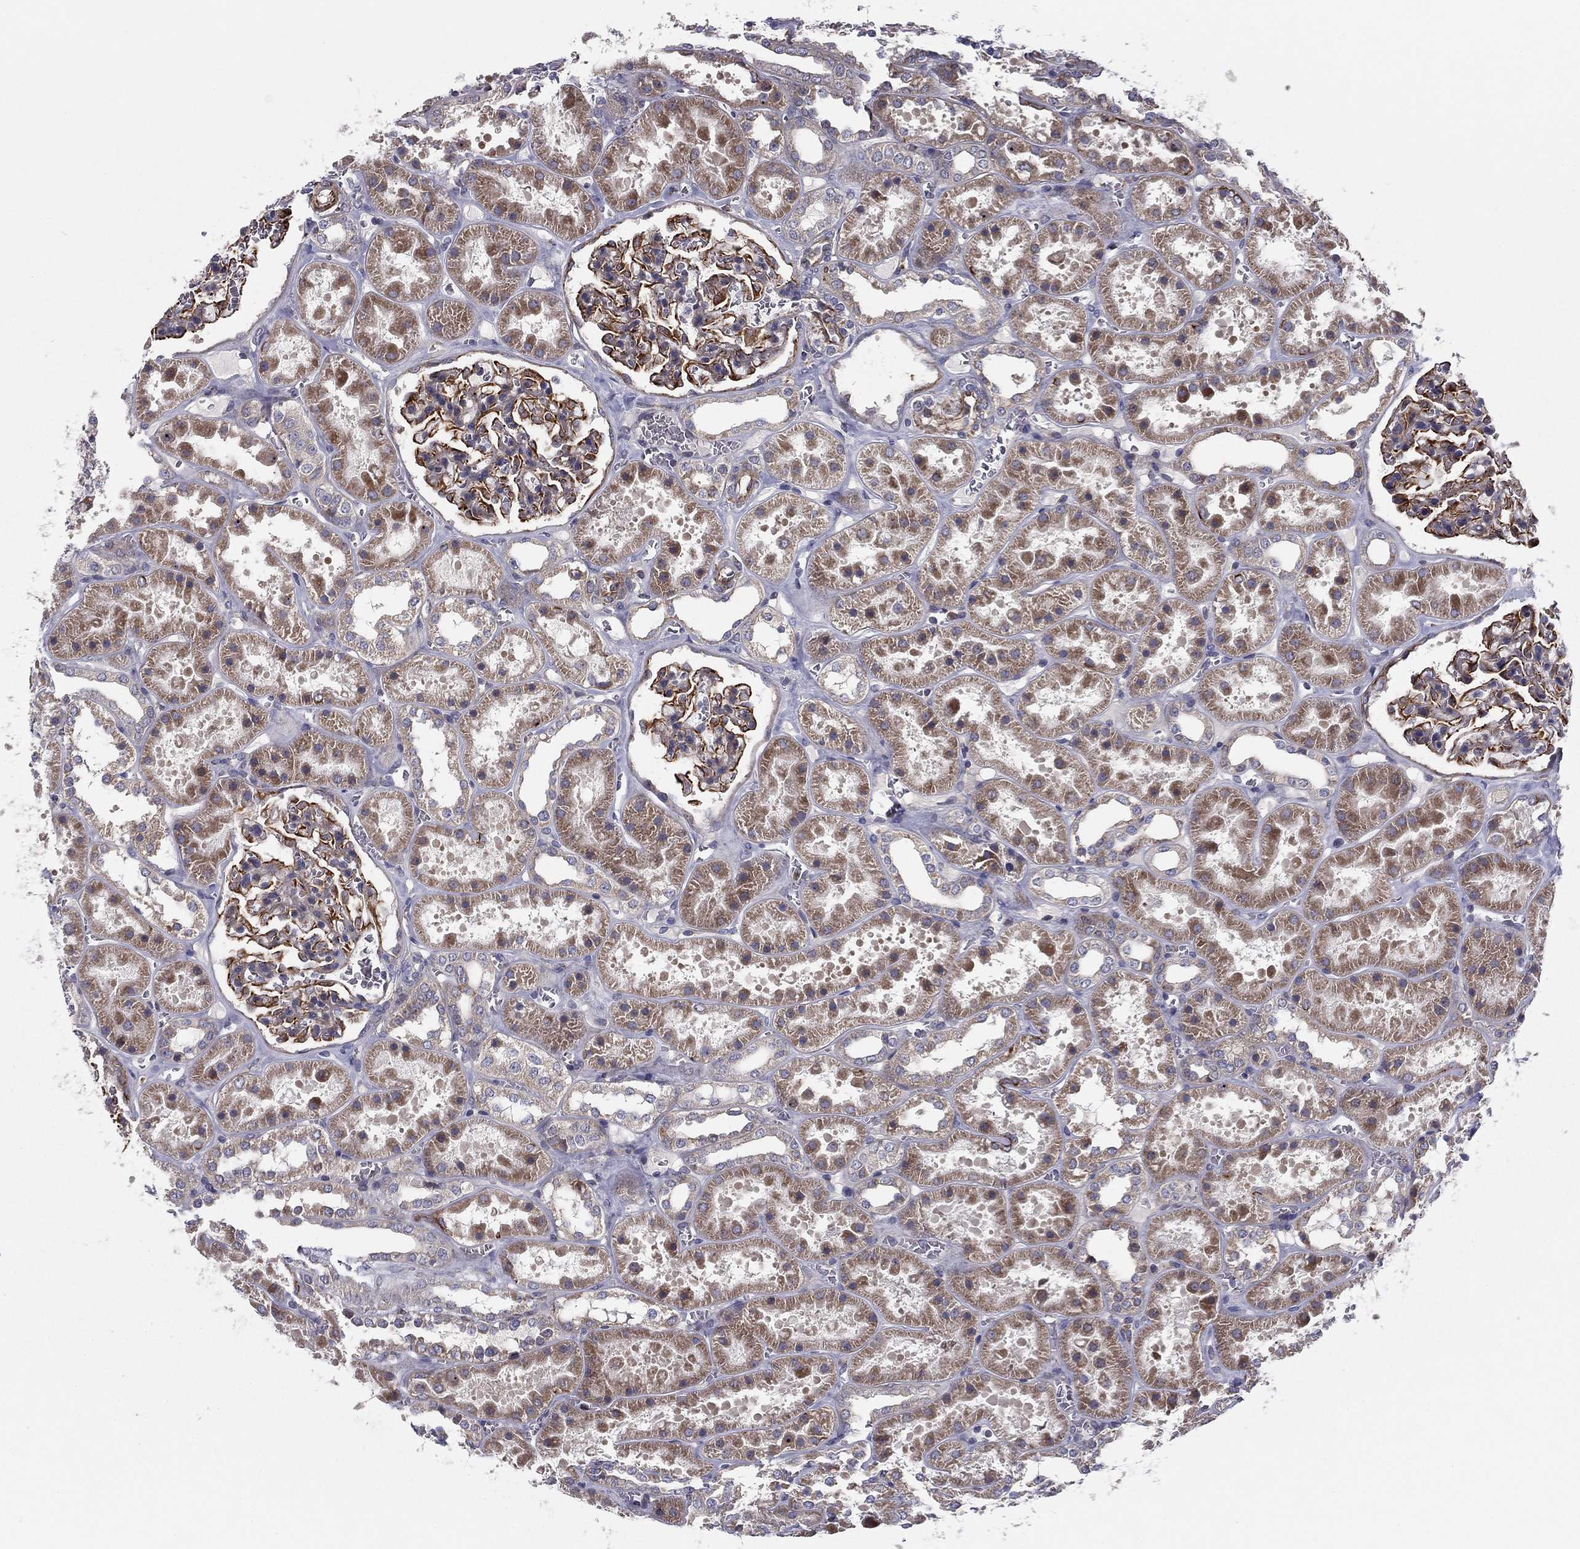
{"staining": {"intensity": "strong", "quantity": "25%-75%", "location": "cytoplasmic/membranous"}, "tissue": "kidney", "cell_type": "Cells in glomeruli", "image_type": "normal", "snomed": [{"axis": "morphology", "description": "Normal tissue, NOS"}, {"axis": "topography", "description": "Kidney"}], "caption": "Unremarkable kidney was stained to show a protein in brown. There is high levels of strong cytoplasmic/membranous positivity in about 25%-75% of cells in glomeruli.", "gene": "CLSTN1", "patient": {"sex": "female", "age": 41}}